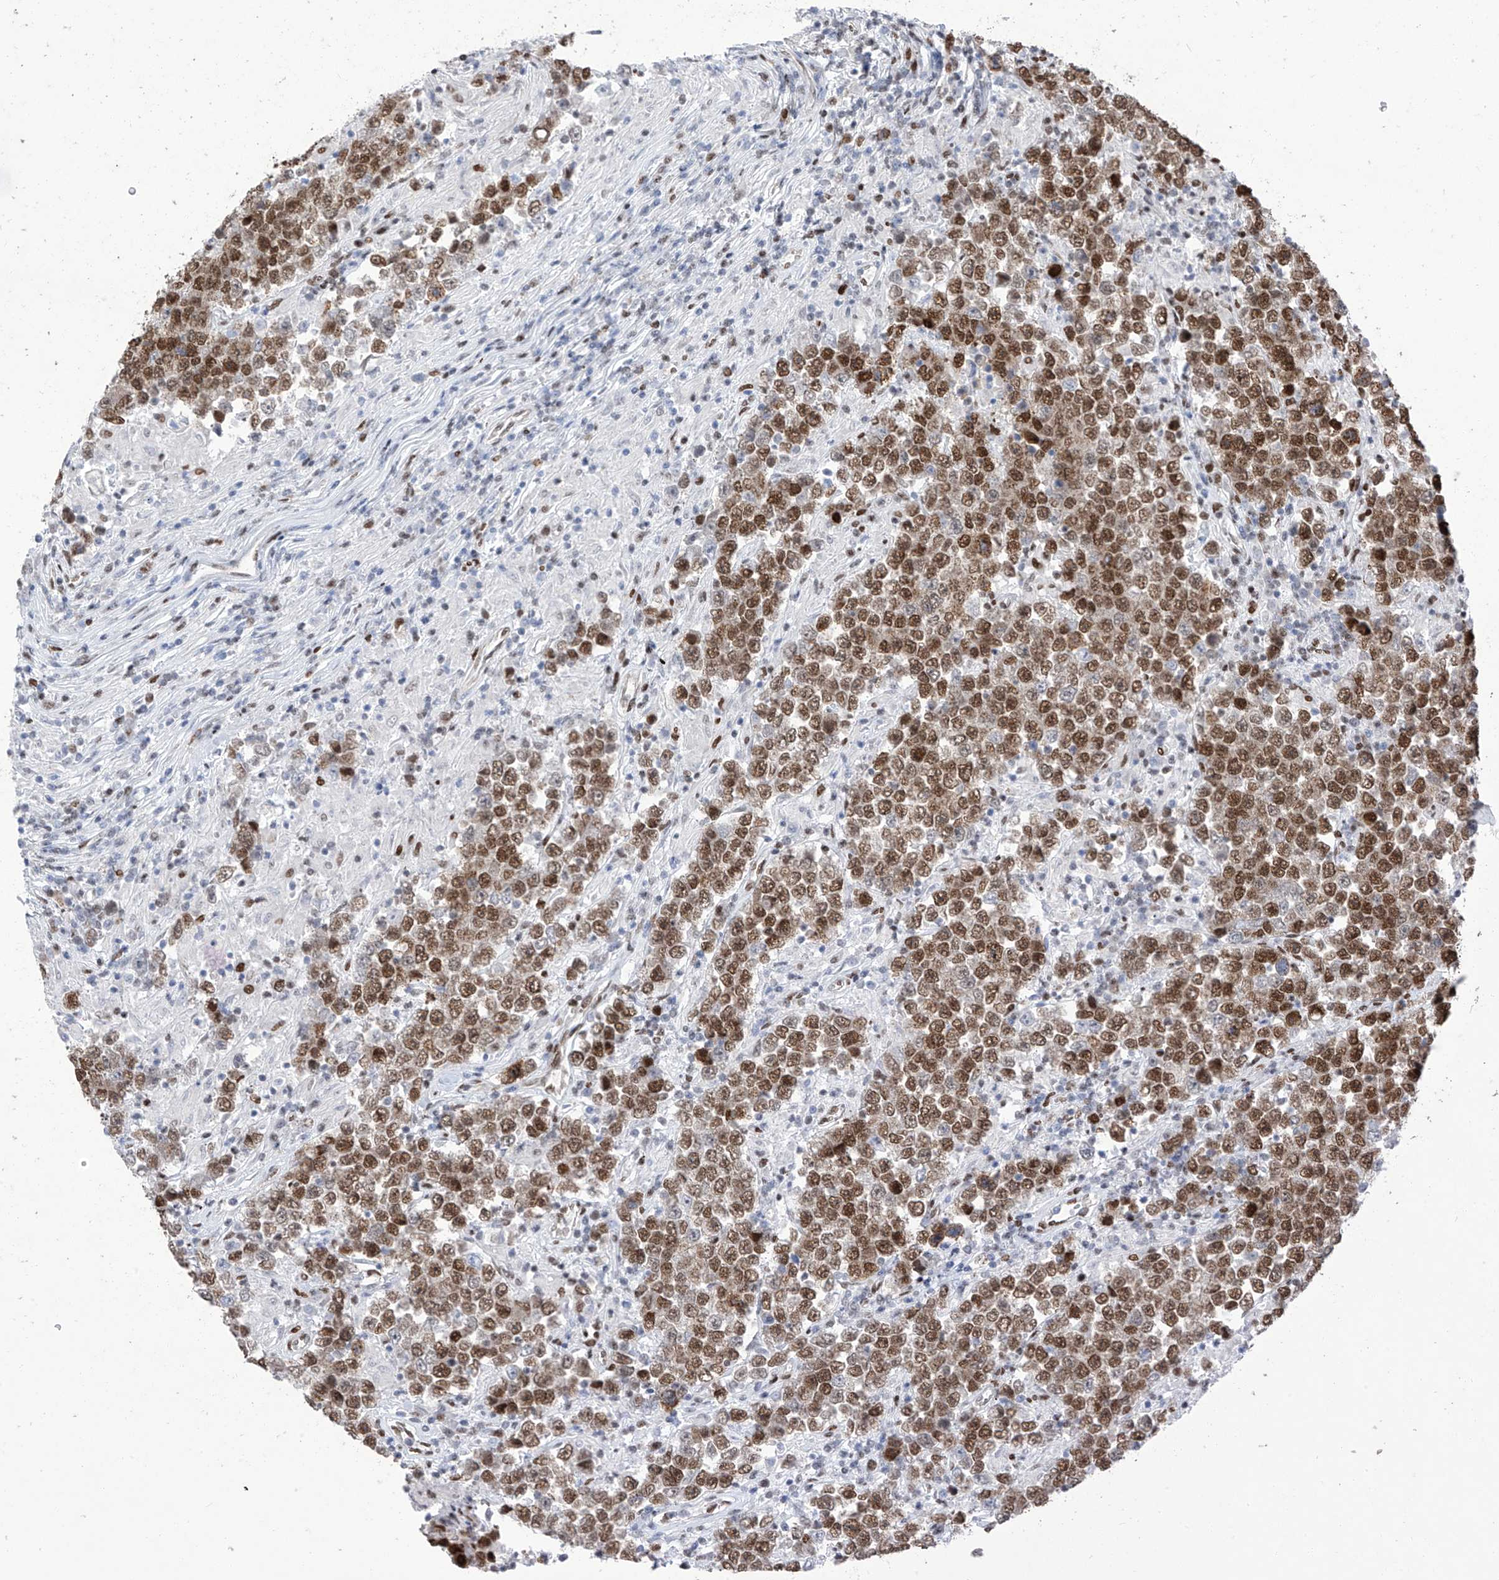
{"staining": {"intensity": "moderate", "quantity": ">75%", "location": "nuclear"}, "tissue": "testis cancer", "cell_type": "Tumor cells", "image_type": "cancer", "snomed": [{"axis": "morphology", "description": "Normal tissue, NOS"}, {"axis": "morphology", "description": "Urothelial carcinoma, High grade"}, {"axis": "morphology", "description": "Seminoma, NOS"}, {"axis": "morphology", "description": "Carcinoma, Embryonal, NOS"}, {"axis": "topography", "description": "Urinary bladder"}, {"axis": "topography", "description": "Testis"}], "caption": "About >75% of tumor cells in human testis cancer (embryonal carcinoma) reveal moderate nuclear protein expression as visualized by brown immunohistochemical staining.", "gene": "KHSRP", "patient": {"sex": "male", "age": 41}}